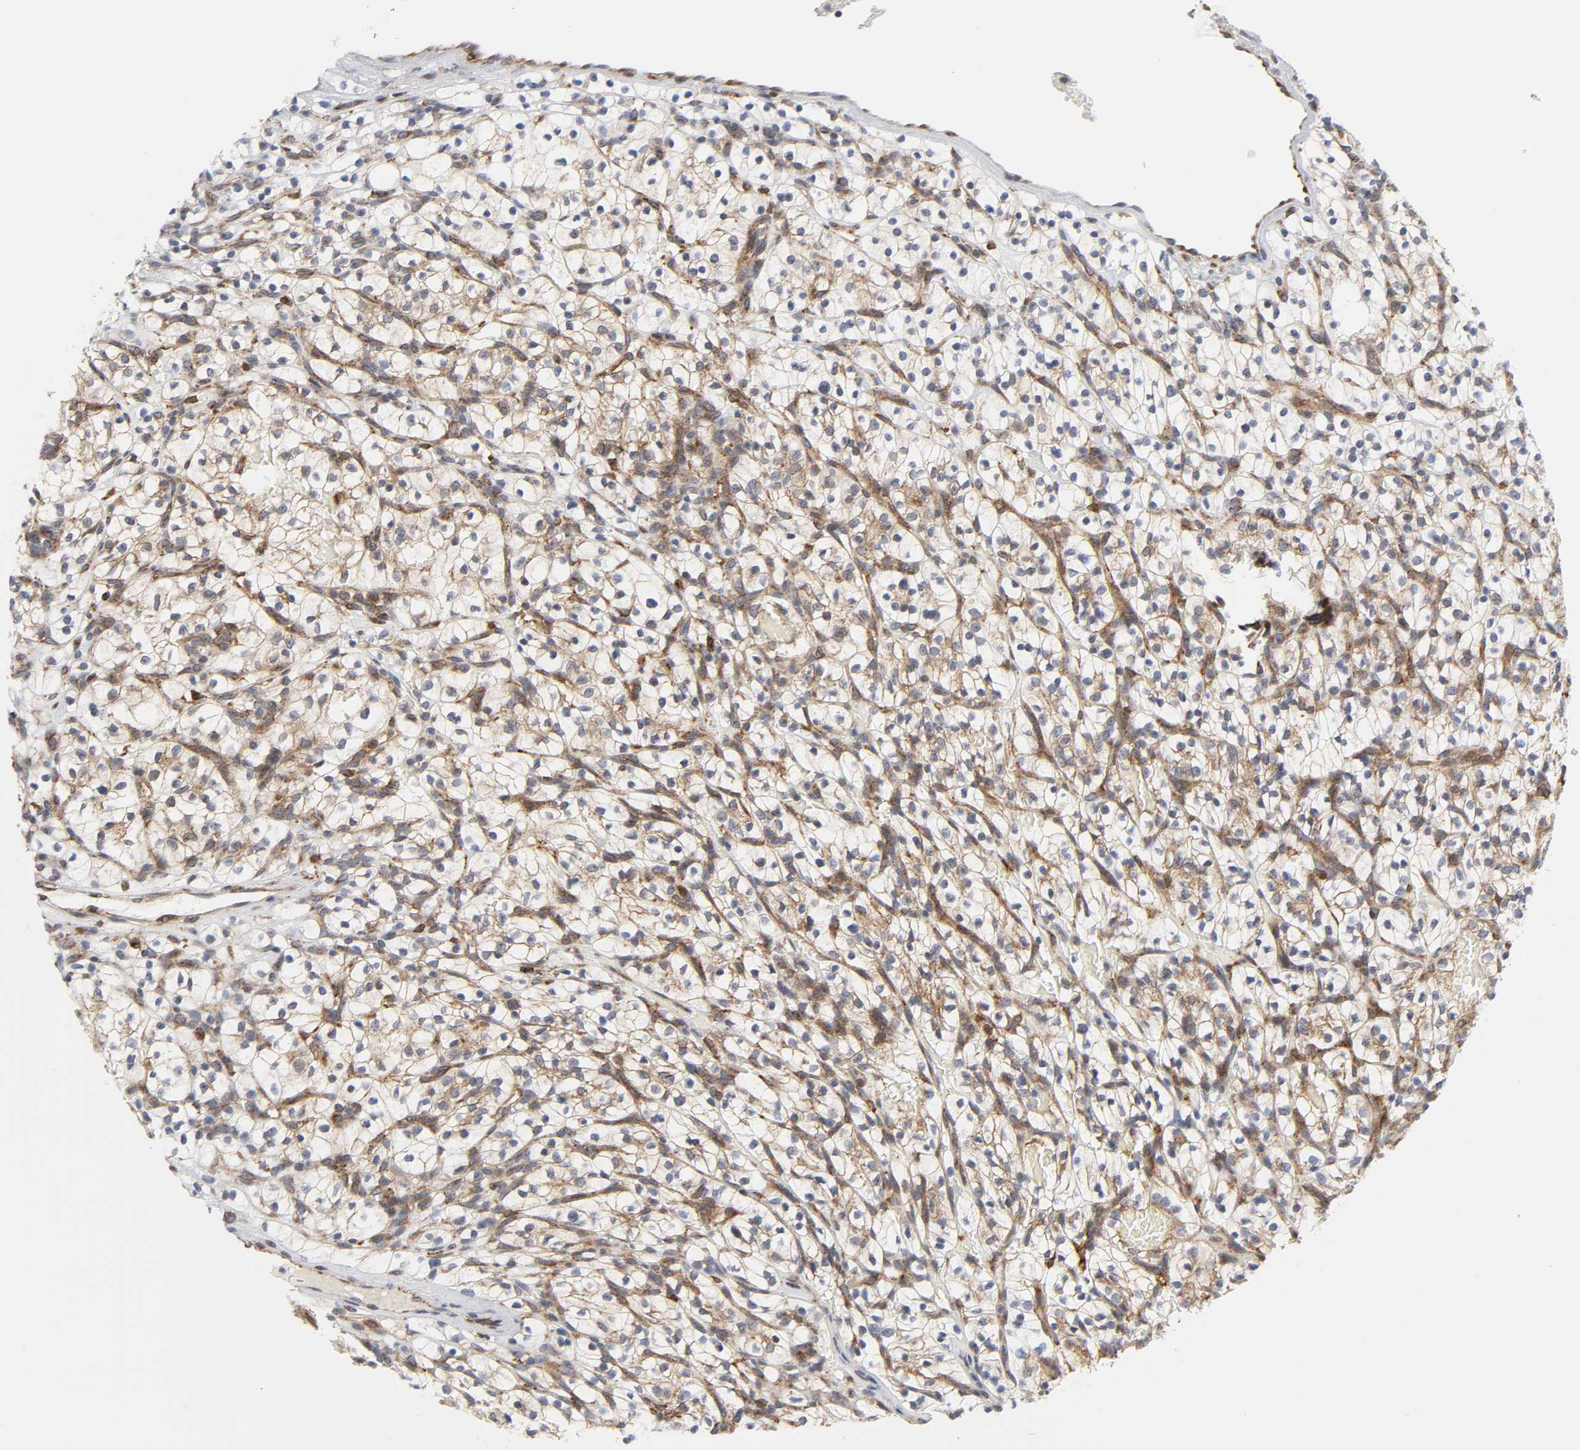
{"staining": {"intensity": "moderate", "quantity": "25%-75%", "location": "cytoplasmic/membranous"}, "tissue": "renal cancer", "cell_type": "Tumor cells", "image_type": "cancer", "snomed": [{"axis": "morphology", "description": "Adenocarcinoma, NOS"}, {"axis": "topography", "description": "Kidney"}], "caption": "IHC histopathology image of renal adenocarcinoma stained for a protein (brown), which displays medium levels of moderate cytoplasmic/membranous positivity in approximately 25%-75% of tumor cells.", "gene": "BAX", "patient": {"sex": "female", "age": 57}}